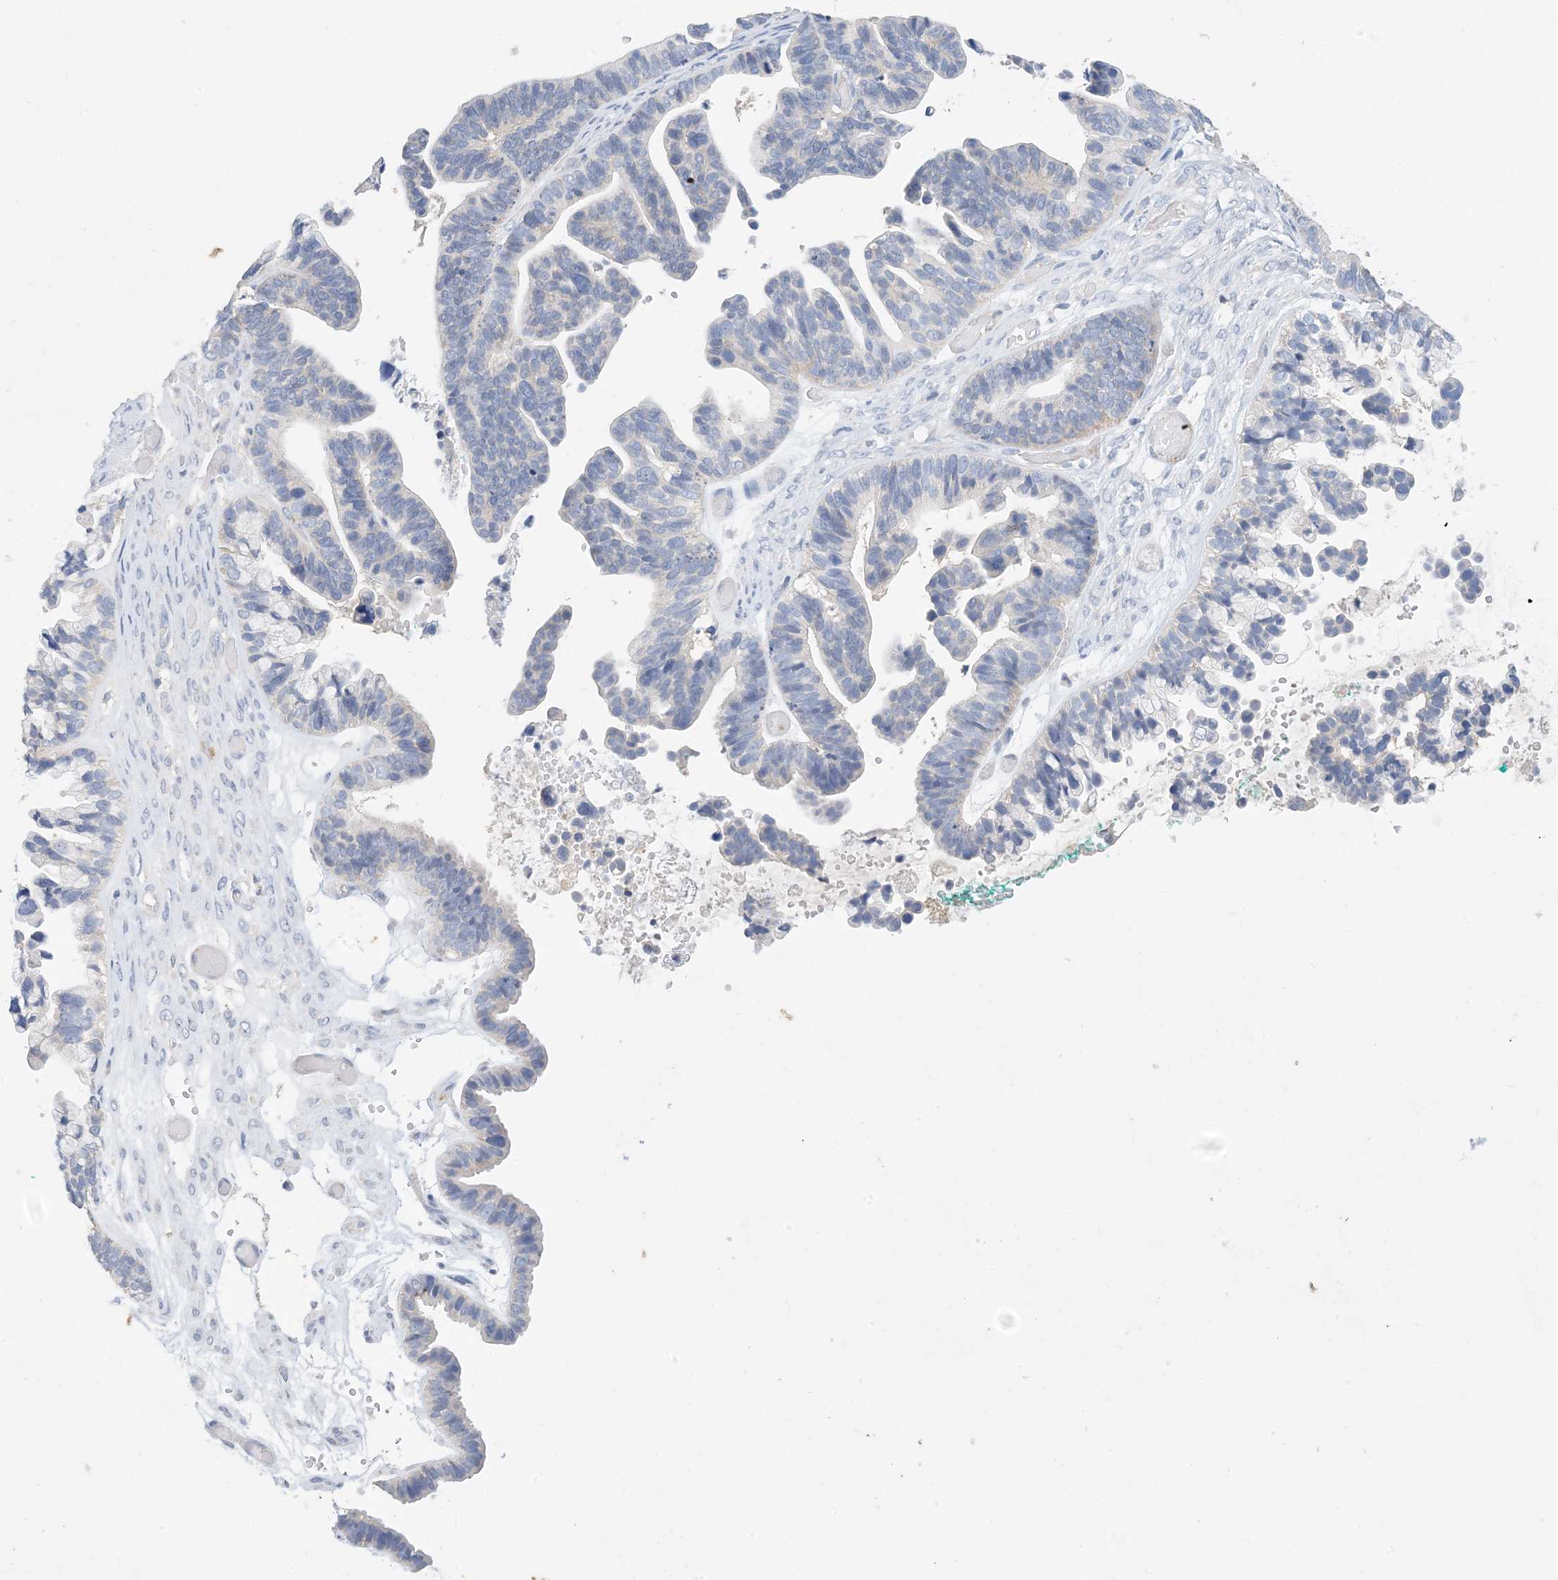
{"staining": {"intensity": "negative", "quantity": "none", "location": "none"}, "tissue": "ovarian cancer", "cell_type": "Tumor cells", "image_type": "cancer", "snomed": [{"axis": "morphology", "description": "Cystadenocarcinoma, serous, NOS"}, {"axis": "topography", "description": "Ovary"}], "caption": "Immunohistochemistry (IHC) of human ovarian cancer (serous cystadenocarcinoma) shows no positivity in tumor cells.", "gene": "KPRP", "patient": {"sex": "female", "age": 56}}